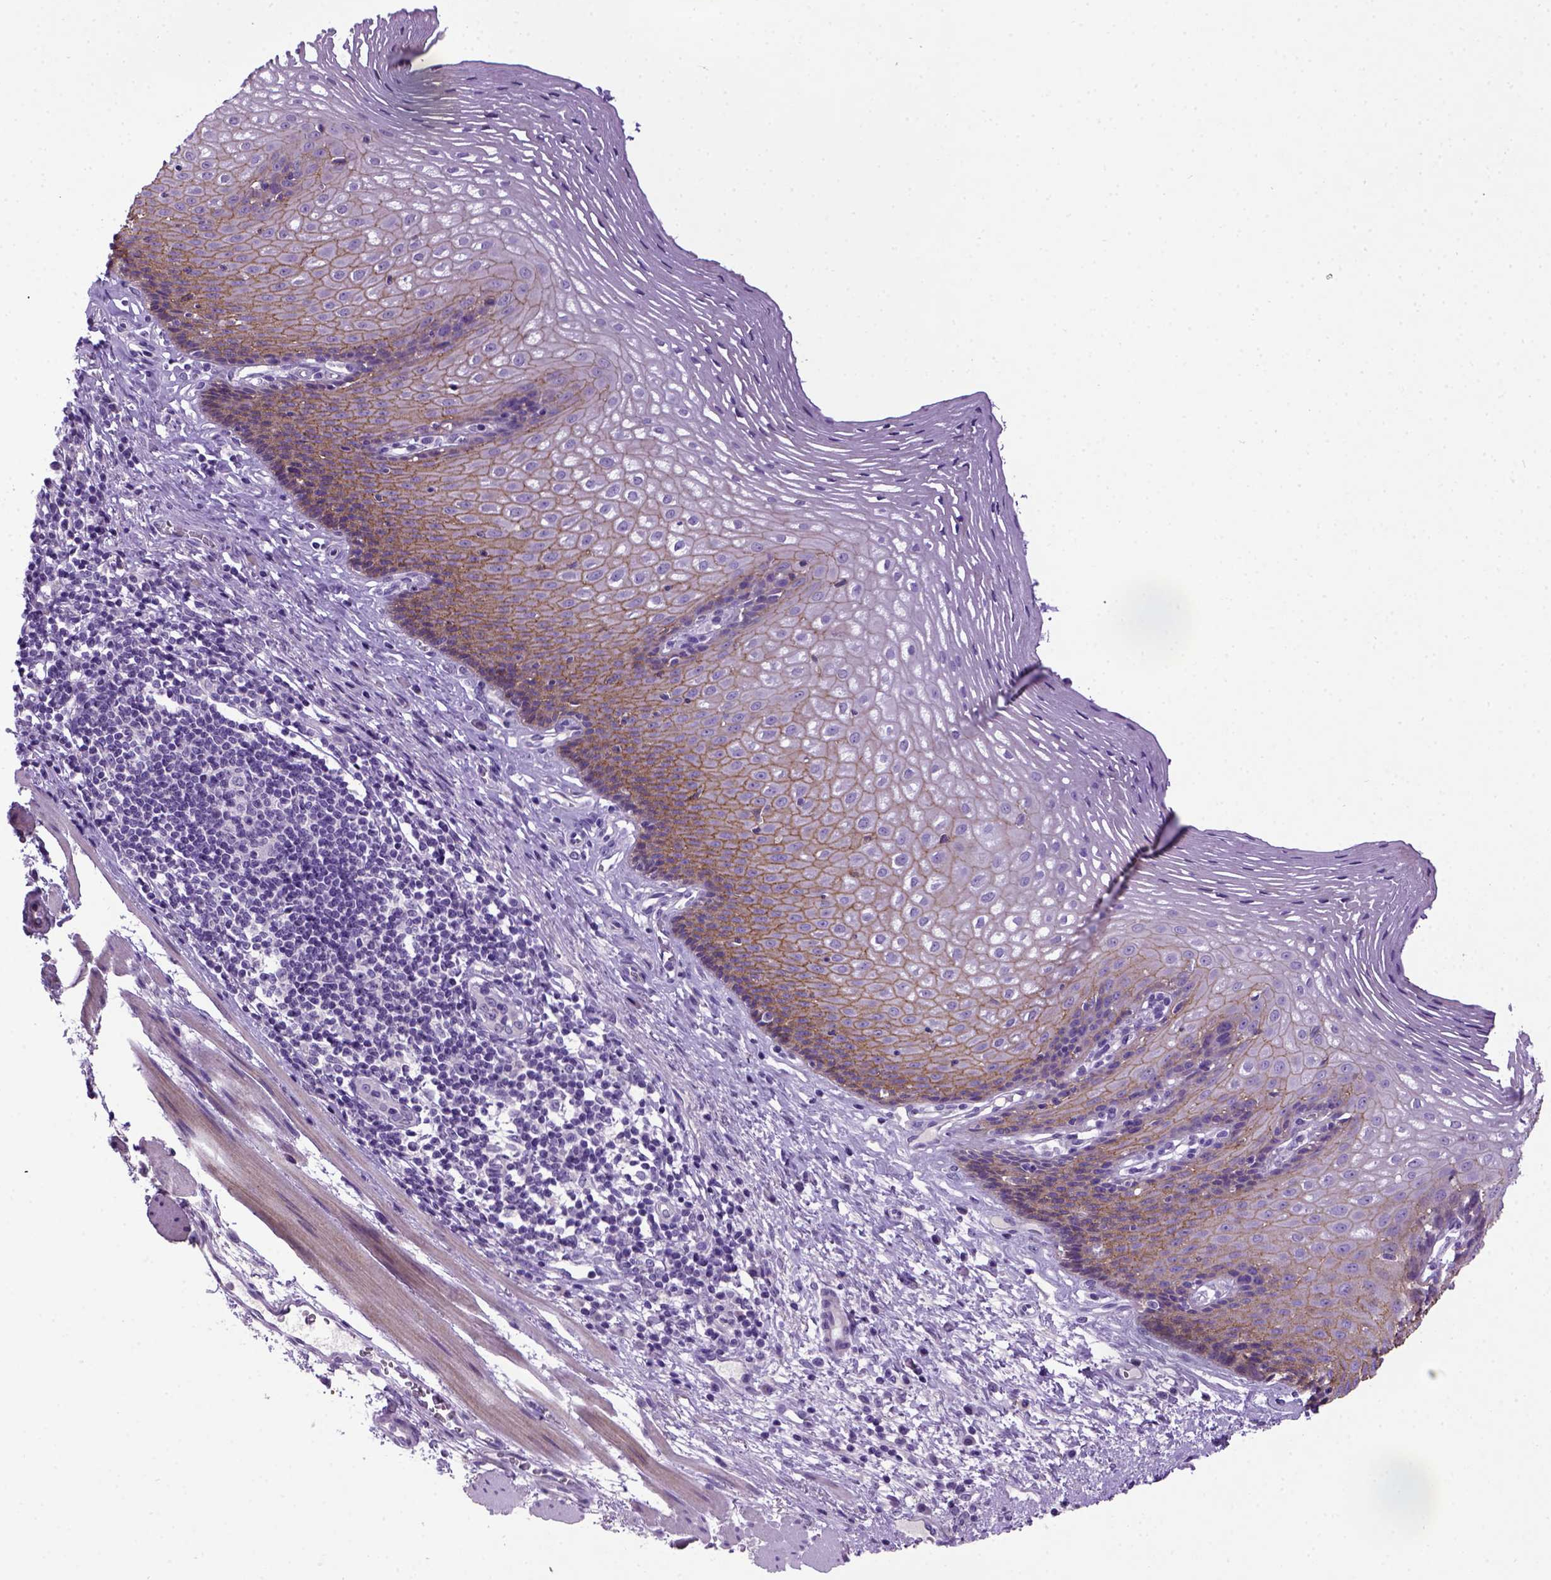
{"staining": {"intensity": "moderate", "quantity": "25%-75%", "location": "cytoplasmic/membranous"}, "tissue": "esophagus", "cell_type": "Squamous epithelial cells", "image_type": "normal", "snomed": [{"axis": "morphology", "description": "Normal tissue, NOS"}, {"axis": "topography", "description": "Esophagus"}], "caption": "A brown stain shows moderate cytoplasmic/membranous positivity of a protein in squamous epithelial cells of benign human esophagus. The staining was performed using DAB to visualize the protein expression in brown, while the nuclei were stained in blue with hematoxylin (Magnification: 20x).", "gene": "CDH1", "patient": {"sex": "male", "age": 76}}